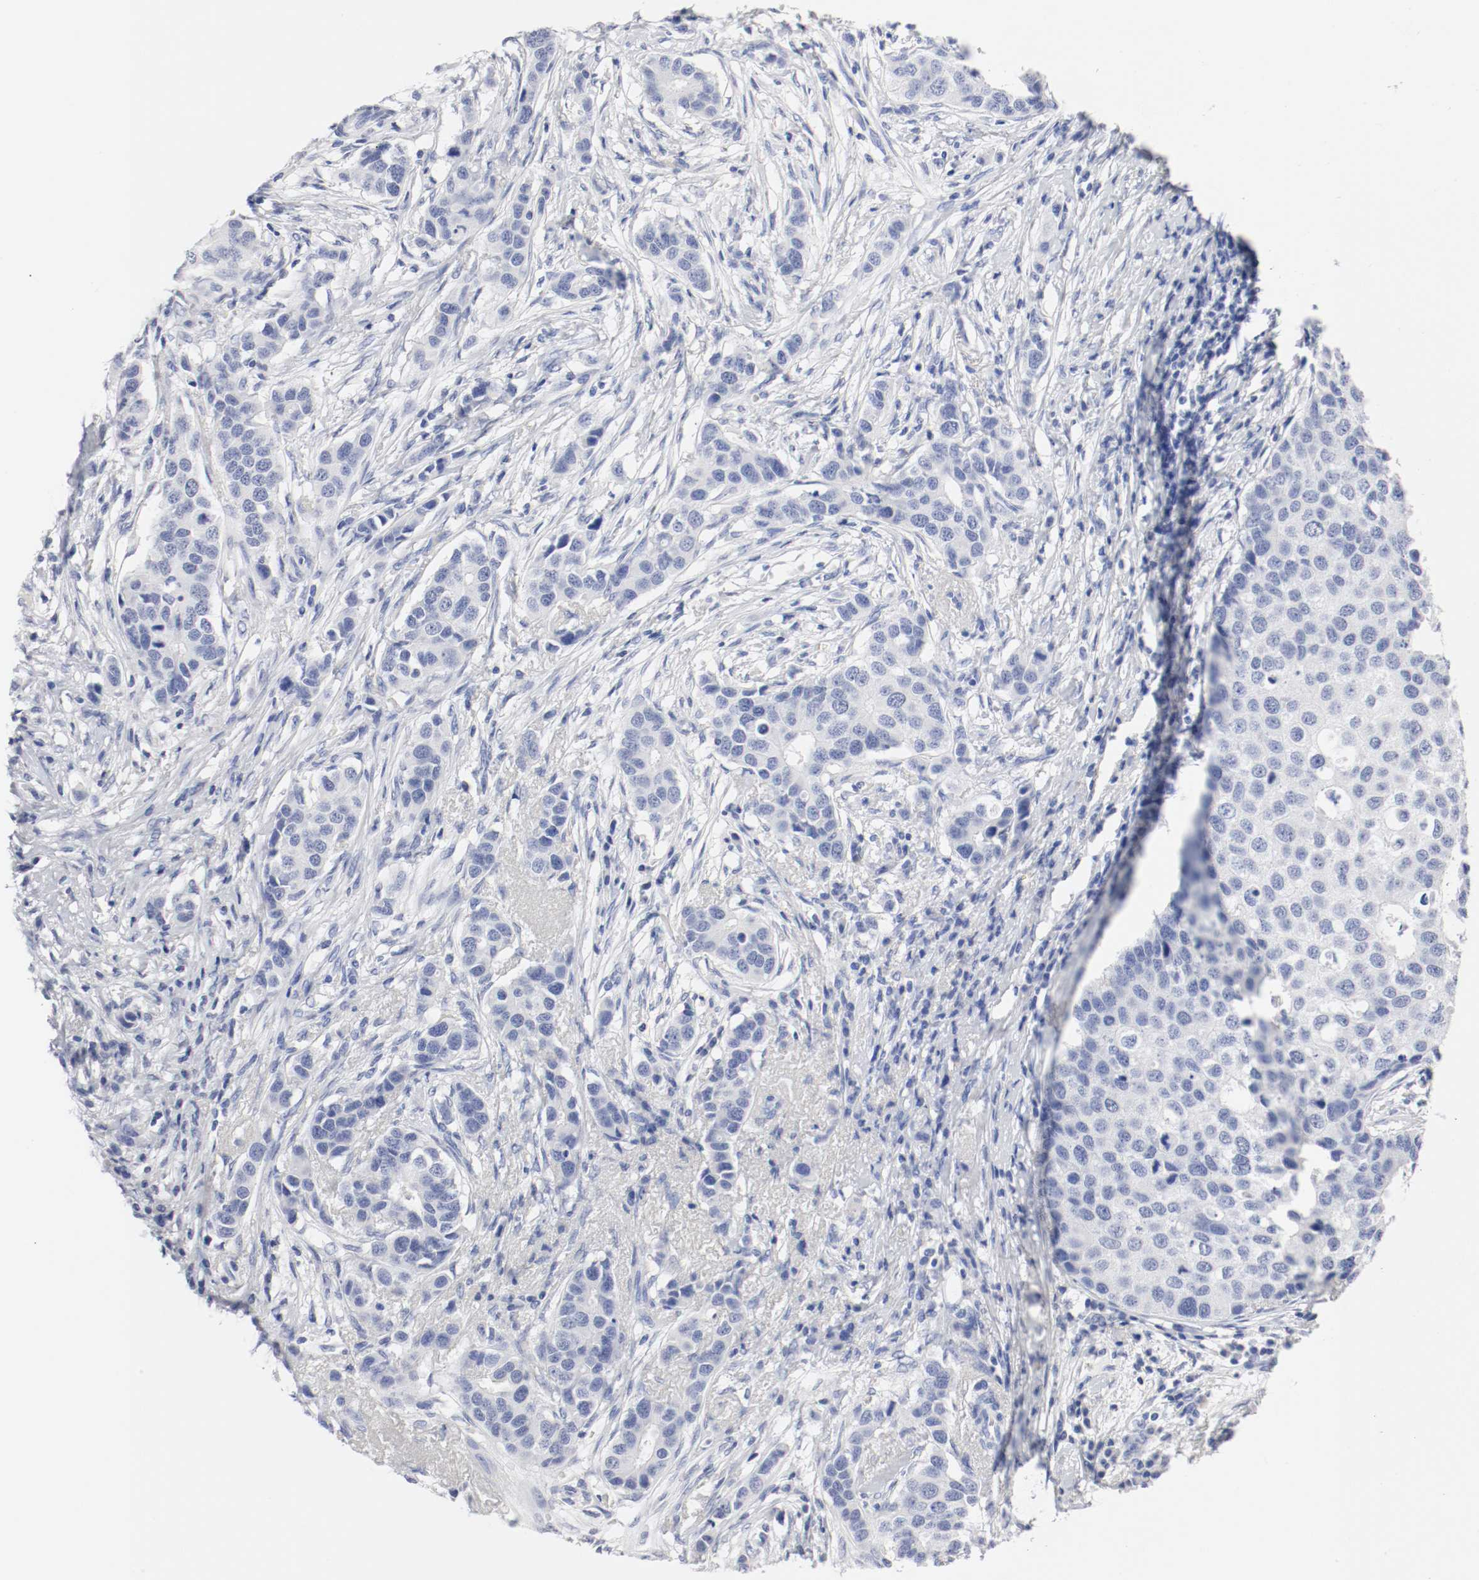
{"staining": {"intensity": "negative", "quantity": "none", "location": "none"}, "tissue": "breast cancer", "cell_type": "Tumor cells", "image_type": "cancer", "snomed": [{"axis": "morphology", "description": "Duct carcinoma"}, {"axis": "topography", "description": "Breast"}], "caption": "DAB immunohistochemical staining of breast invasive ductal carcinoma exhibits no significant staining in tumor cells.", "gene": "GAD1", "patient": {"sex": "female", "age": 50}}